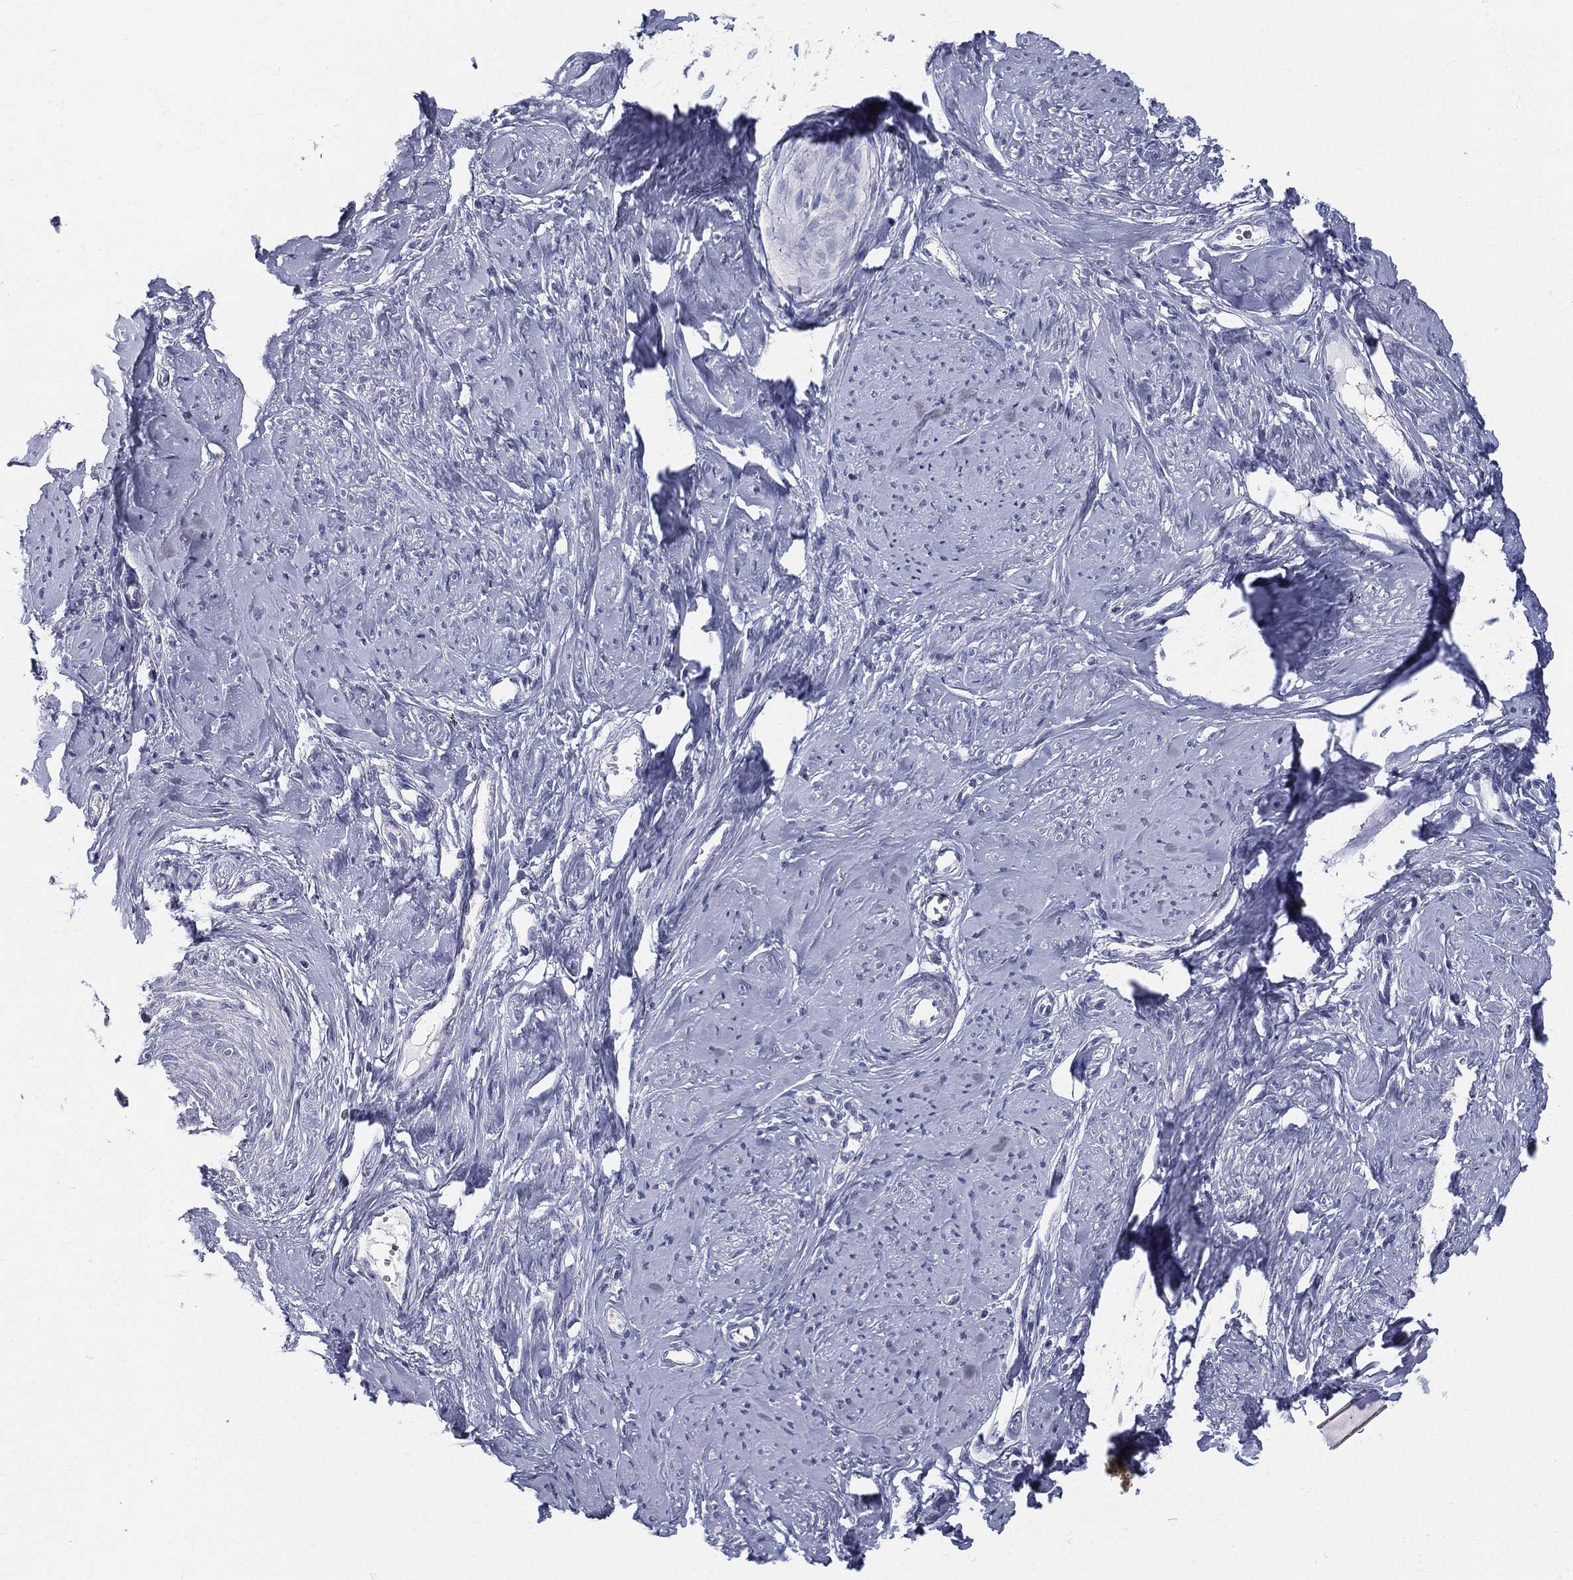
{"staining": {"intensity": "negative", "quantity": "none", "location": "none"}, "tissue": "smooth muscle", "cell_type": "Smooth muscle cells", "image_type": "normal", "snomed": [{"axis": "morphology", "description": "Normal tissue, NOS"}, {"axis": "topography", "description": "Smooth muscle"}], "caption": "This photomicrograph is of unremarkable smooth muscle stained with immunohistochemistry to label a protein in brown with the nuclei are counter-stained blue. There is no positivity in smooth muscle cells. Nuclei are stained in blue.", "gene": "ETNPPL", "patient": {"sex": "female", "age": 48}}